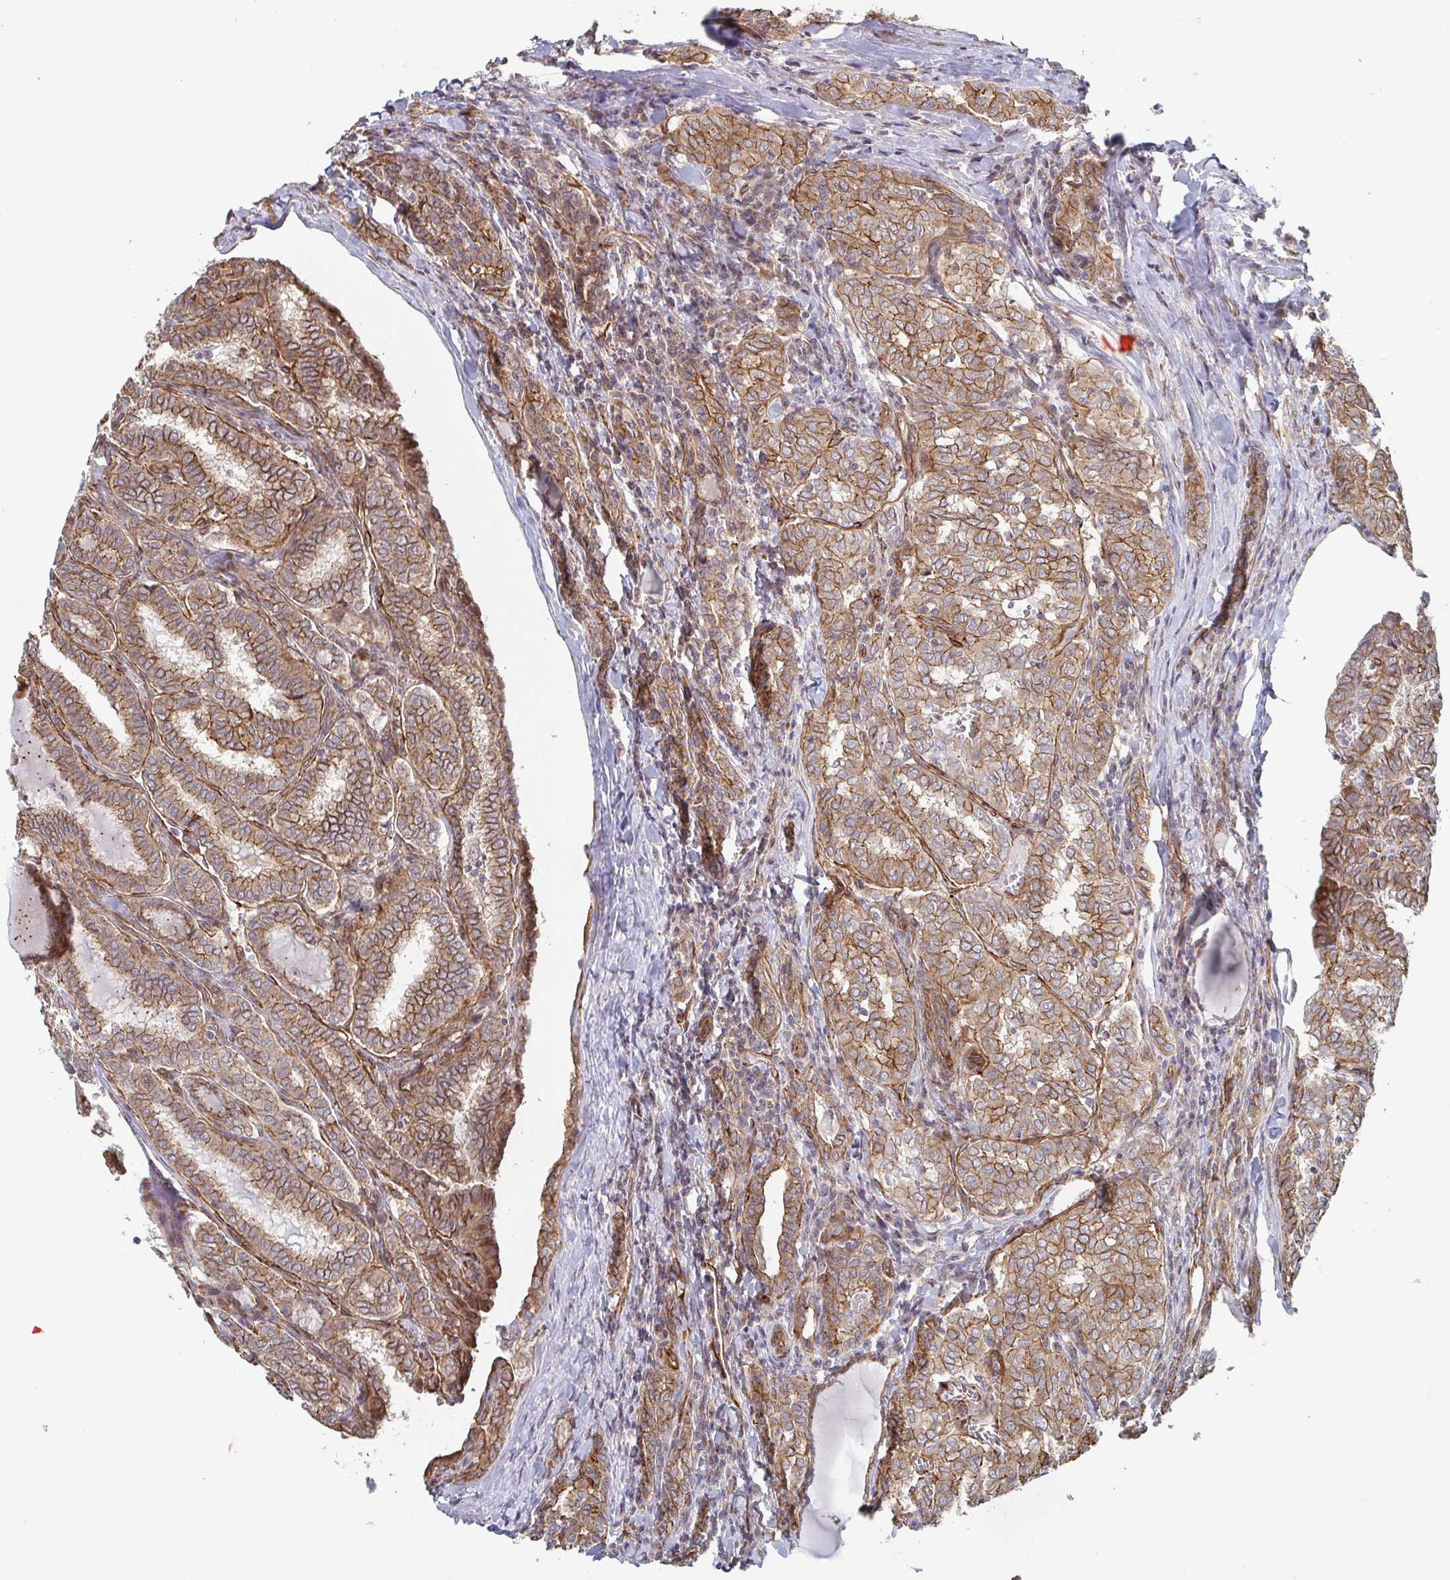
{"staining": {"intensity": "moderate", "quantity": ">75%", "location": "cytoplasmic/membranous"}, "tissue": "thyroid cancer", "cell_type": "Tumor cells", "image_type": "cancer", "snomed": [{"axis": "morphology", "description": "Papillary adenocarcinoma, NOS"}, {"axis": "topography", "description": "Thyroid gland"}], "caption": "The immunohistochemical stain labels moderate cytoplasmic/membranous positivity in tumor cells of thyroid cancer tissue.", "gene": "DVL3", "patient": {"sex": "female", "age": 30}}